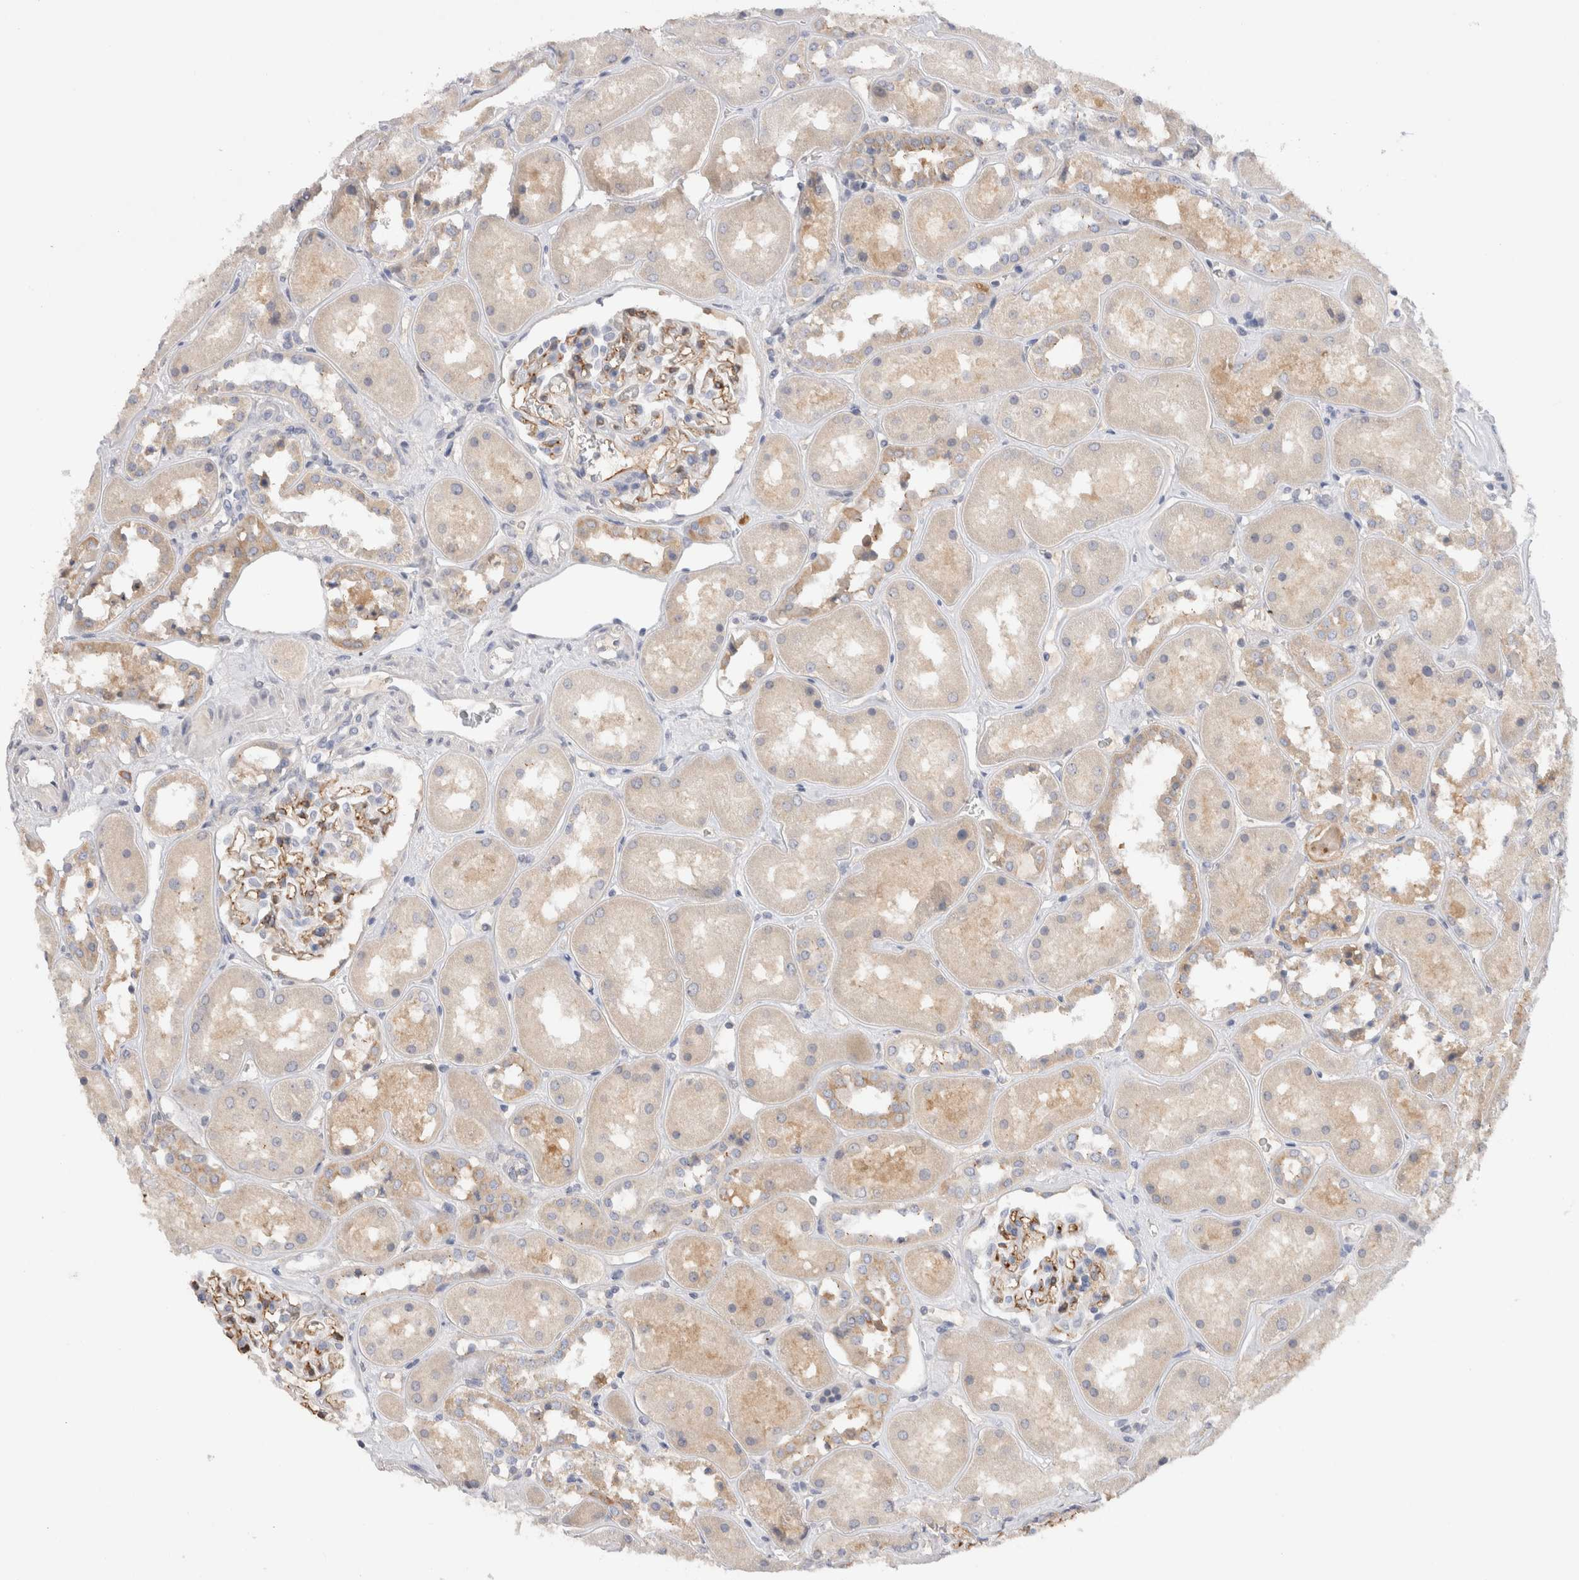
{"staining": {"intensity": "moderate", "quantity": "<25%", "location": "cytoplasmic/membranous"}, "tissue": "kidney", "cell_type": "Cells in glomeruli", "image_type": "normal", "snomed": [{"axis": "morphology", "description": "Normal tissue, NOS"}, {"axis": "topography", "description": "Kidney"}], "caption": "Cells in glomeruli display low levels of moderate cytoplasmic/membranous expression in about <25% of cells in normal kidney. (DAB = brown stain, brightfield microscopy at high magnification).", "gene": "GAS1", "patient": {"sex": "male", "age": 70}}